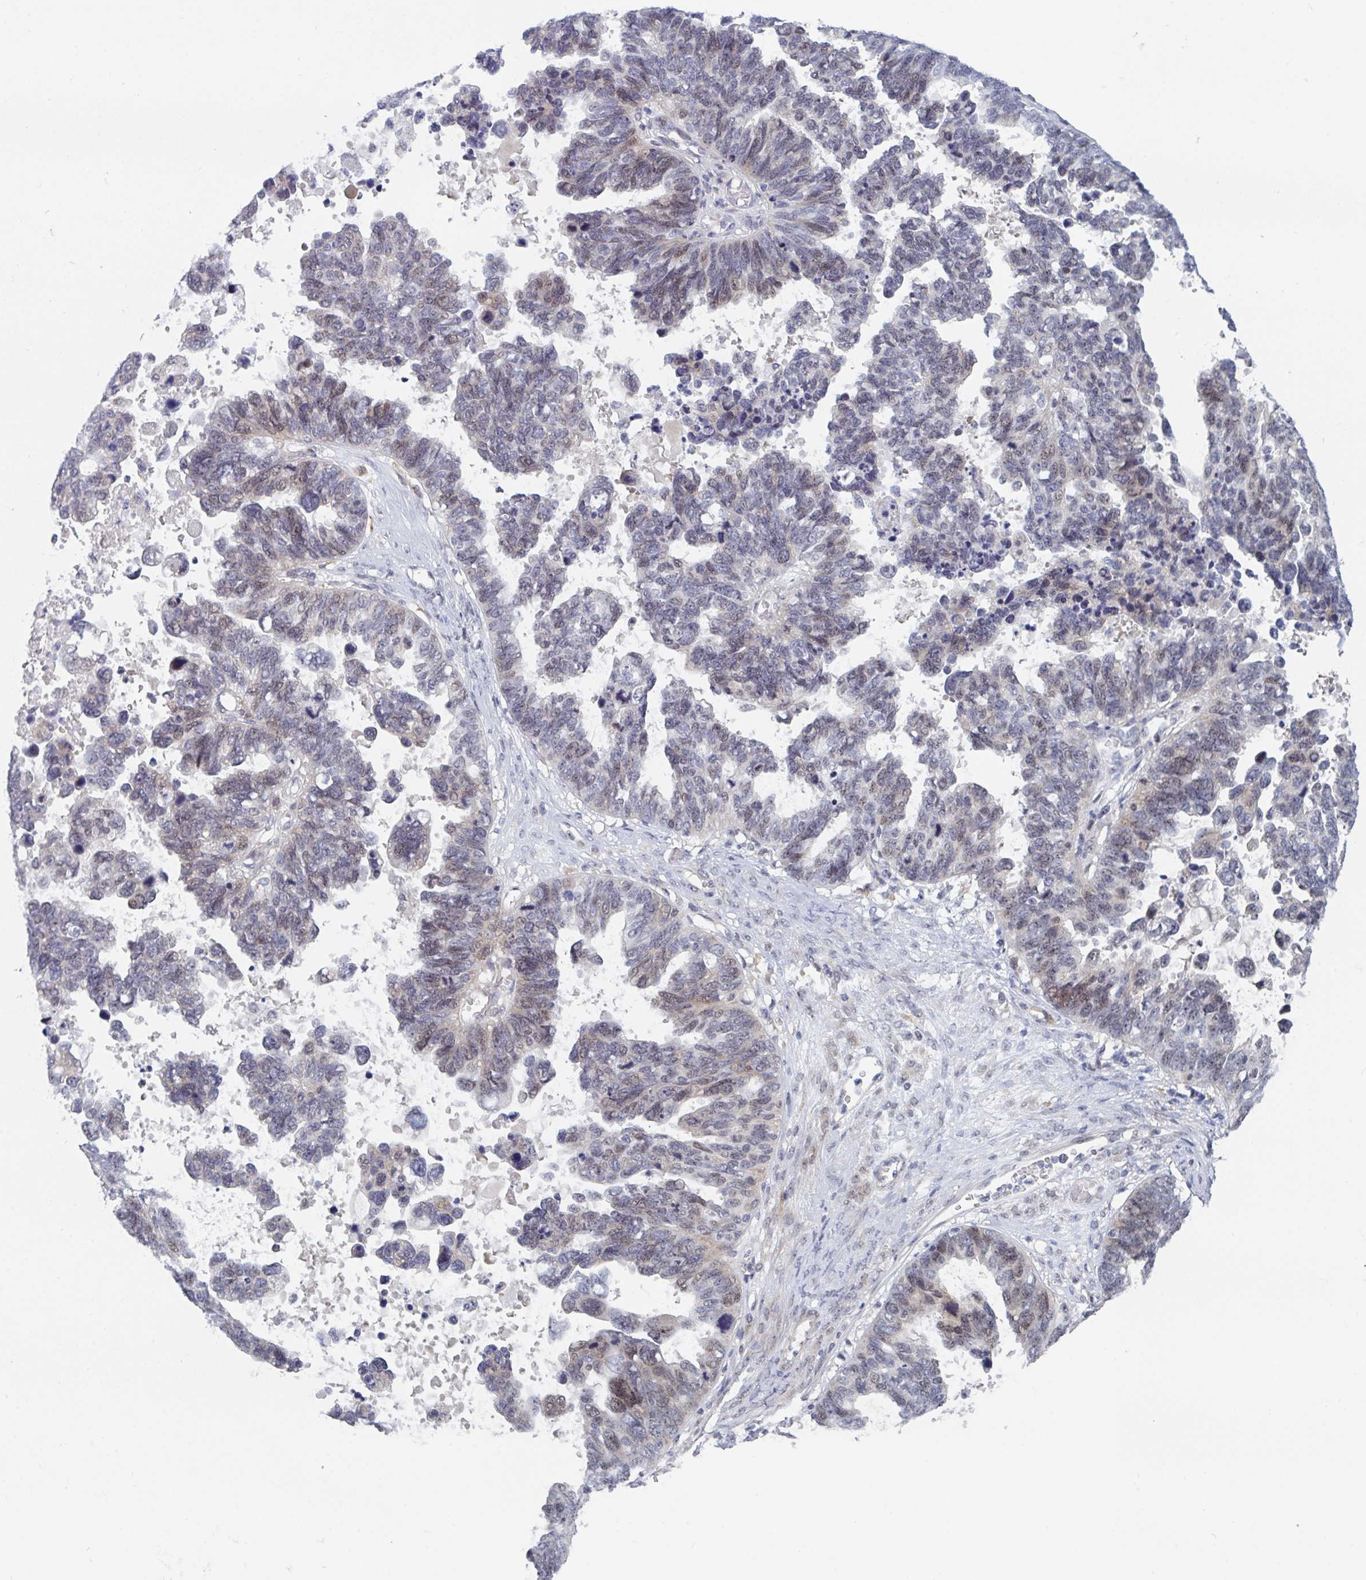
{"staining": {"intensity": "moderate", "quantity": "25%-75%", "location": "nuclear"}, "tissue": "ovarian cancer", "cell_type": "Tumor cells", "image_type": "cancer", "snomed": [{"axis": "morphology", "description": "Cystadenocarcinoma, serous, NOS"}, {"axis": "topography", "description": "Ovary"}], "caption": "Protein staining of ovarian serous cystadenocarcinoma tissue demonstrates moderate nuclear expression in approximately 25%-75% of tumor cells. The staining was performed using DAB (3,3'-diaminobenzidine), with brown indicating positive protein expression. Nuclei are stained blue with hematoxylin.", "gene": "CENPT", "patient": {"sex": "female", "age": 60}}